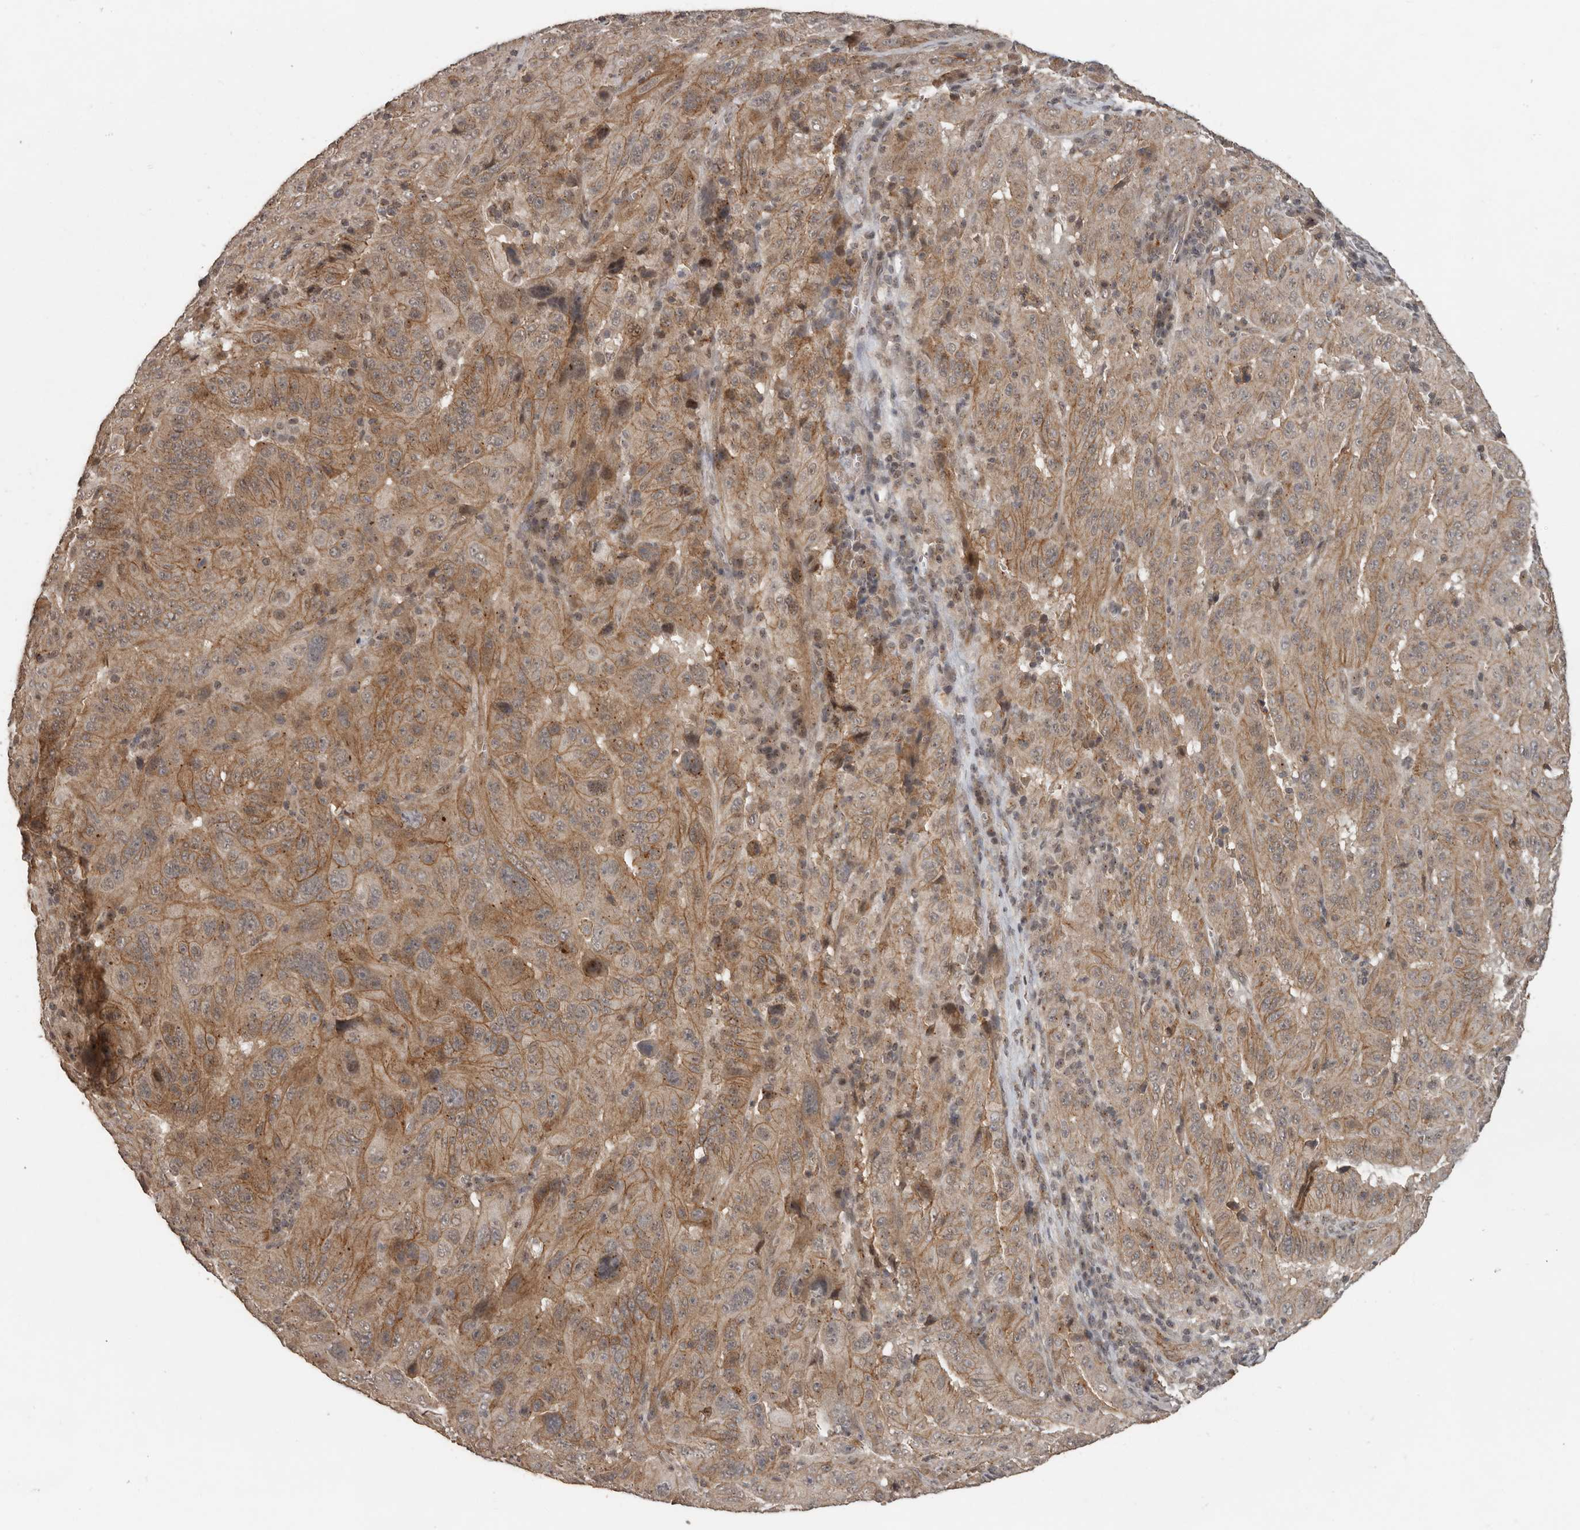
{"staining": {"intensity": "moderate", "quantity": ">75%", "location": "cytoplasmic/membranous"}, "tissue": "pancreatic cancer", "cell_type": "Tumor cells", "image_type": "cancer", "snomed": [{"axis": "morphology", "description": "Adenocarcinoma, NOS"}, {"axis": "topography", "description": "Pancreas"}], "caption": "Moderate cytoplasmic/membranous staining for a protein is identified in about >75% of tumor cells of adenocarcinoma (pancreatic) using IHC.", "gene": "CEP350", "patient": {"sex": "male", "age": 63}}